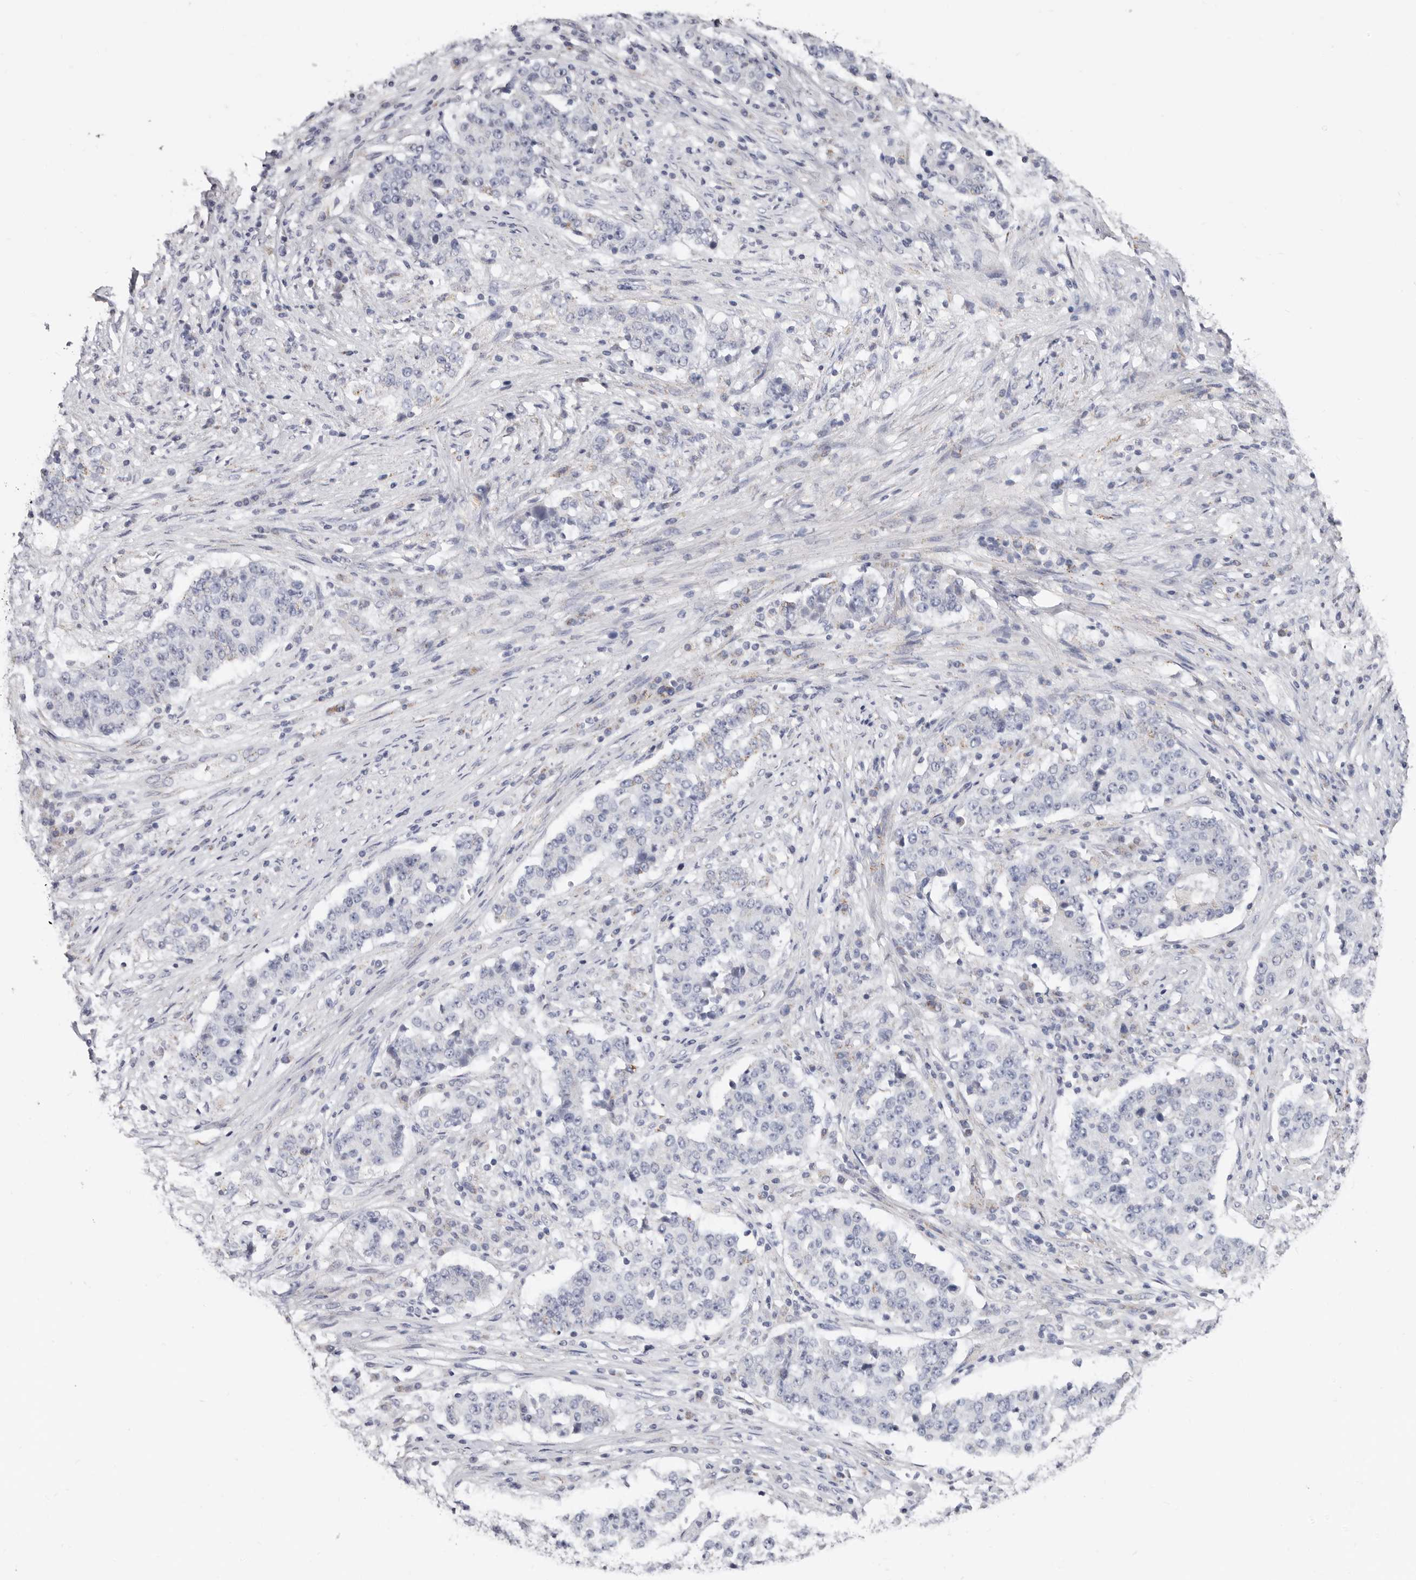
{"staining": {"intensity": "negative", "quantity": "none", "location": "none"}, "tissue": "stomach cancer", "cell_type": "Tumor cells", "image_type": "cancer", "snomed": [{"axis": "morphology", "description": "Adenocarcinoma, NOS"}, {"axis": "topography", "description": "Stomach"}], "caption": "Tumor cells show no significant positivity in adenocarcinoma (stomach).", "gene": "RSPO2", "patient": {"sex": "male", "age": 59}}